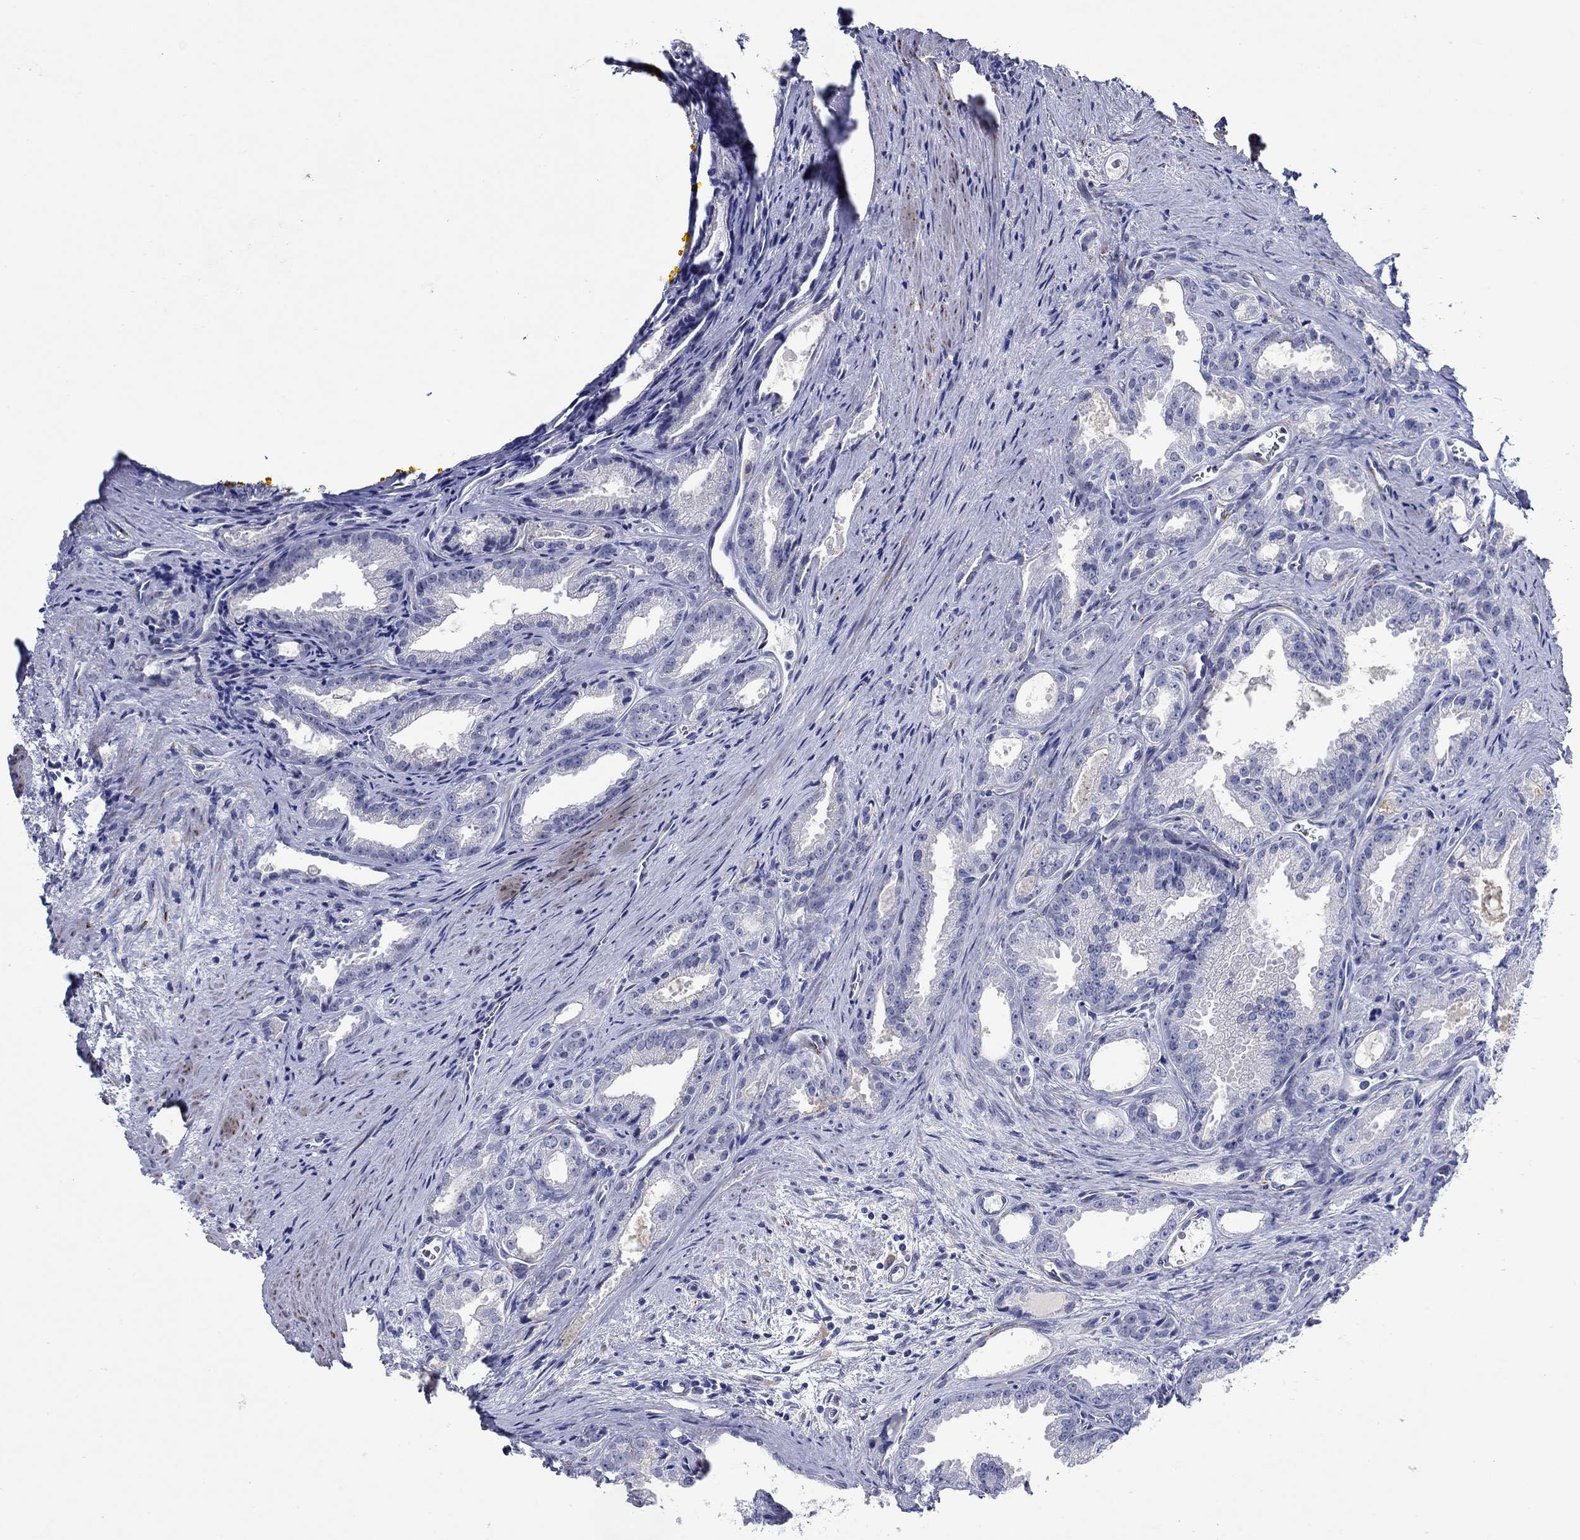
{"staining": {"intensity": "negative", "quantity": "none", "location": "none"}, "tissue": "prostate cancer", "cell_type": "Tumor cells", "image_type": "cancer", "snomed": [{"axis": "morphology", "description": "Adenocarcinoma, NOS"}, {"axis": "morphology", "description": "Adenocarcinoma, High grade"}, {"axis": "topography", "description": "Prostate"}], "caption": "A photomicrograph of human prostate cancer (adenocarcinoma) is negative for staining in tumor cells. Brightfield microscopy of IHC stained with DAB (3,3'-diaminobenzidine) (brown) and hematoxylin (blue), captured at high magnification.", "gene": "MC2R", "patient": {"sex": "male", "age": 70}}